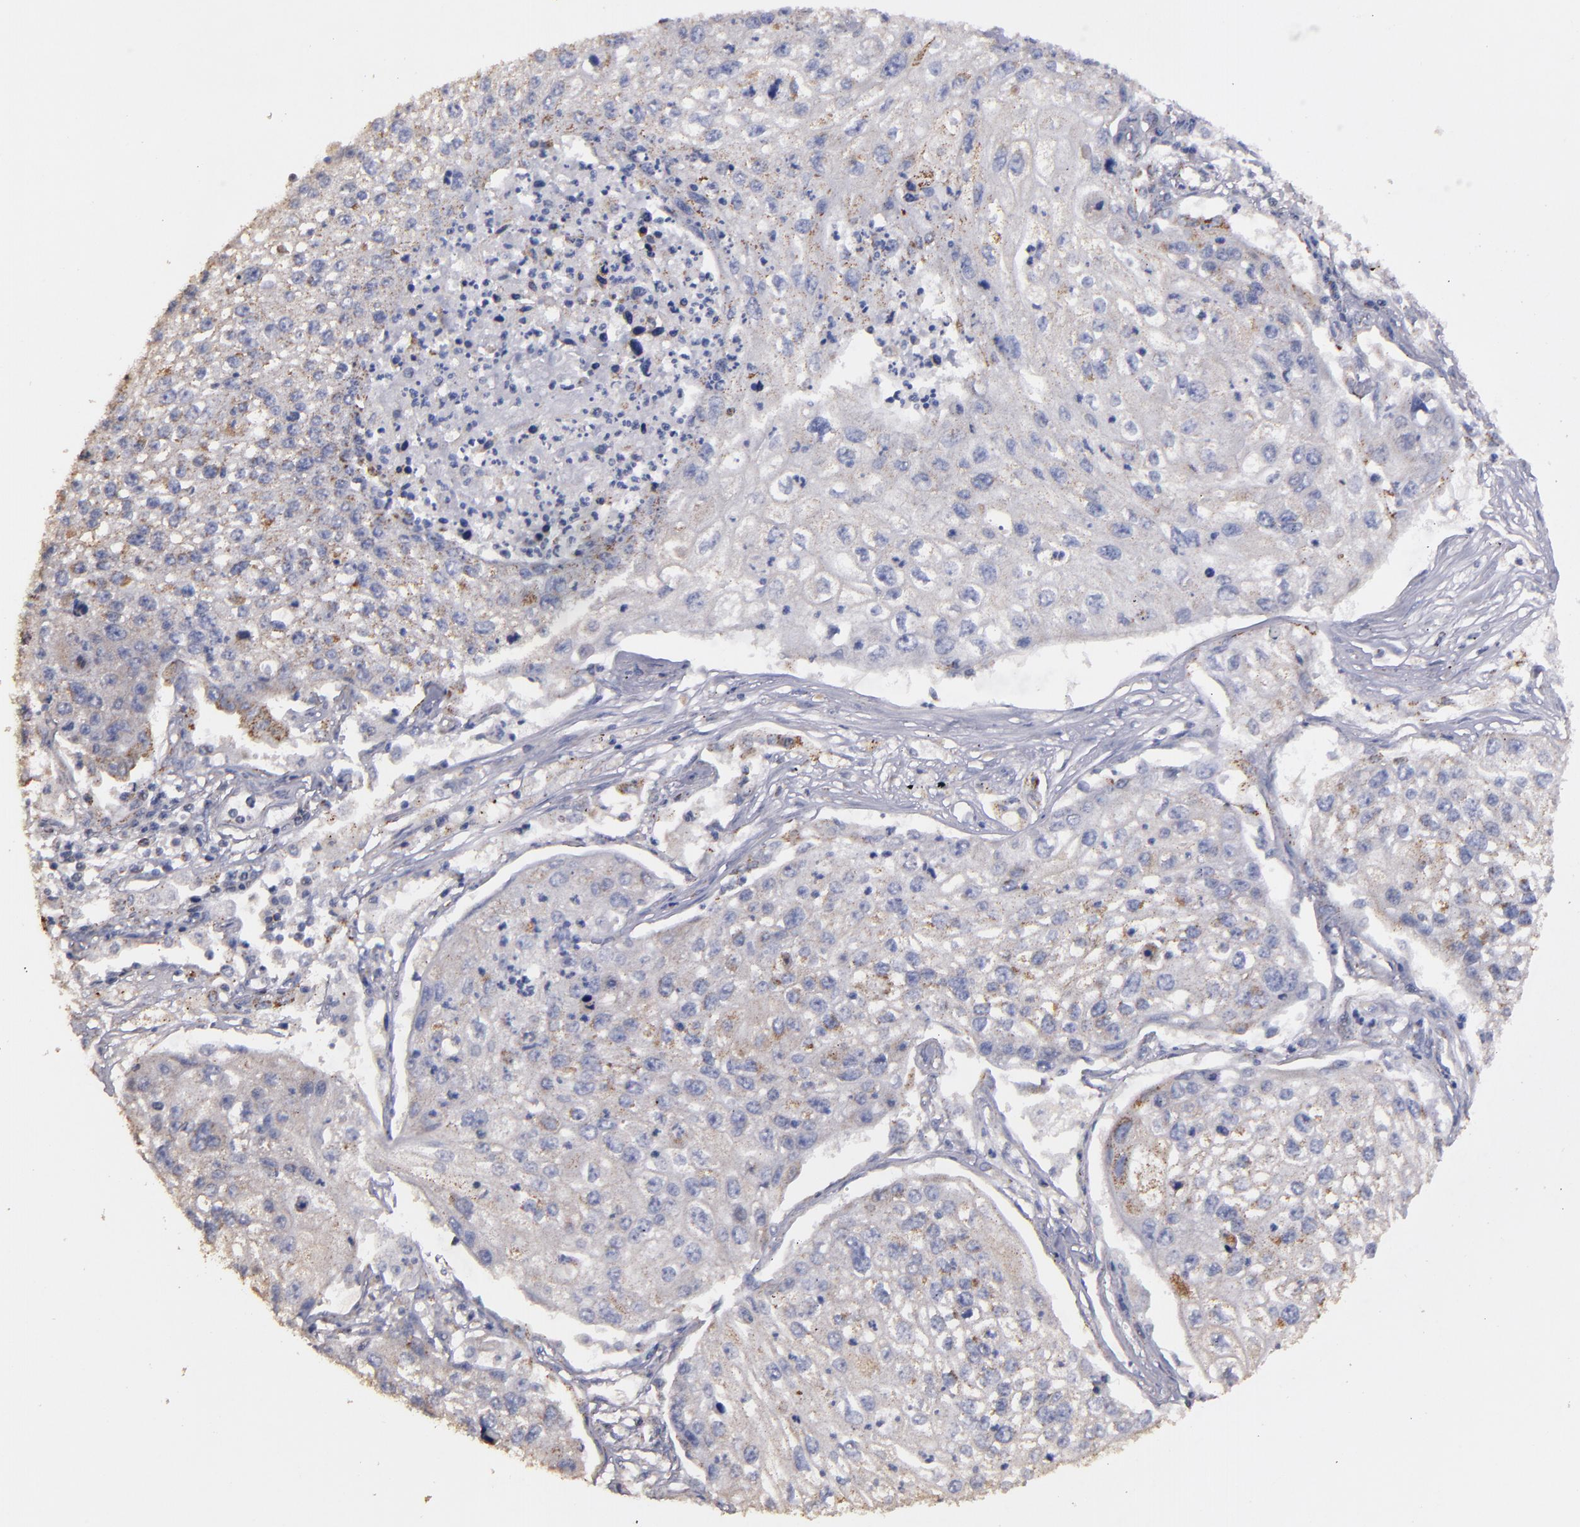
{"staining": {"intensity": "weak", "quantity": "25%-75%", "location": "cytoplasmic/membranous"}, "tissue": "lung cancer", "cell_type": "Tumor cells", "image_type": "cancer", "snomed": [{"axis": "morphology", "description": "Squamous cell carcinoma, NOS"}, {"axis": "topography", "description": "Lung"}], "caption": "IHC photomicrograph of squamous cell carcinoma (lung) stained for a protein (brown), which reveals low levels of weak cytoplasmic/membranous expression in approximately 25%-75% of tumor cells.", "gene": "CLTA", "patient": {"sex": "male", "age": 75}}